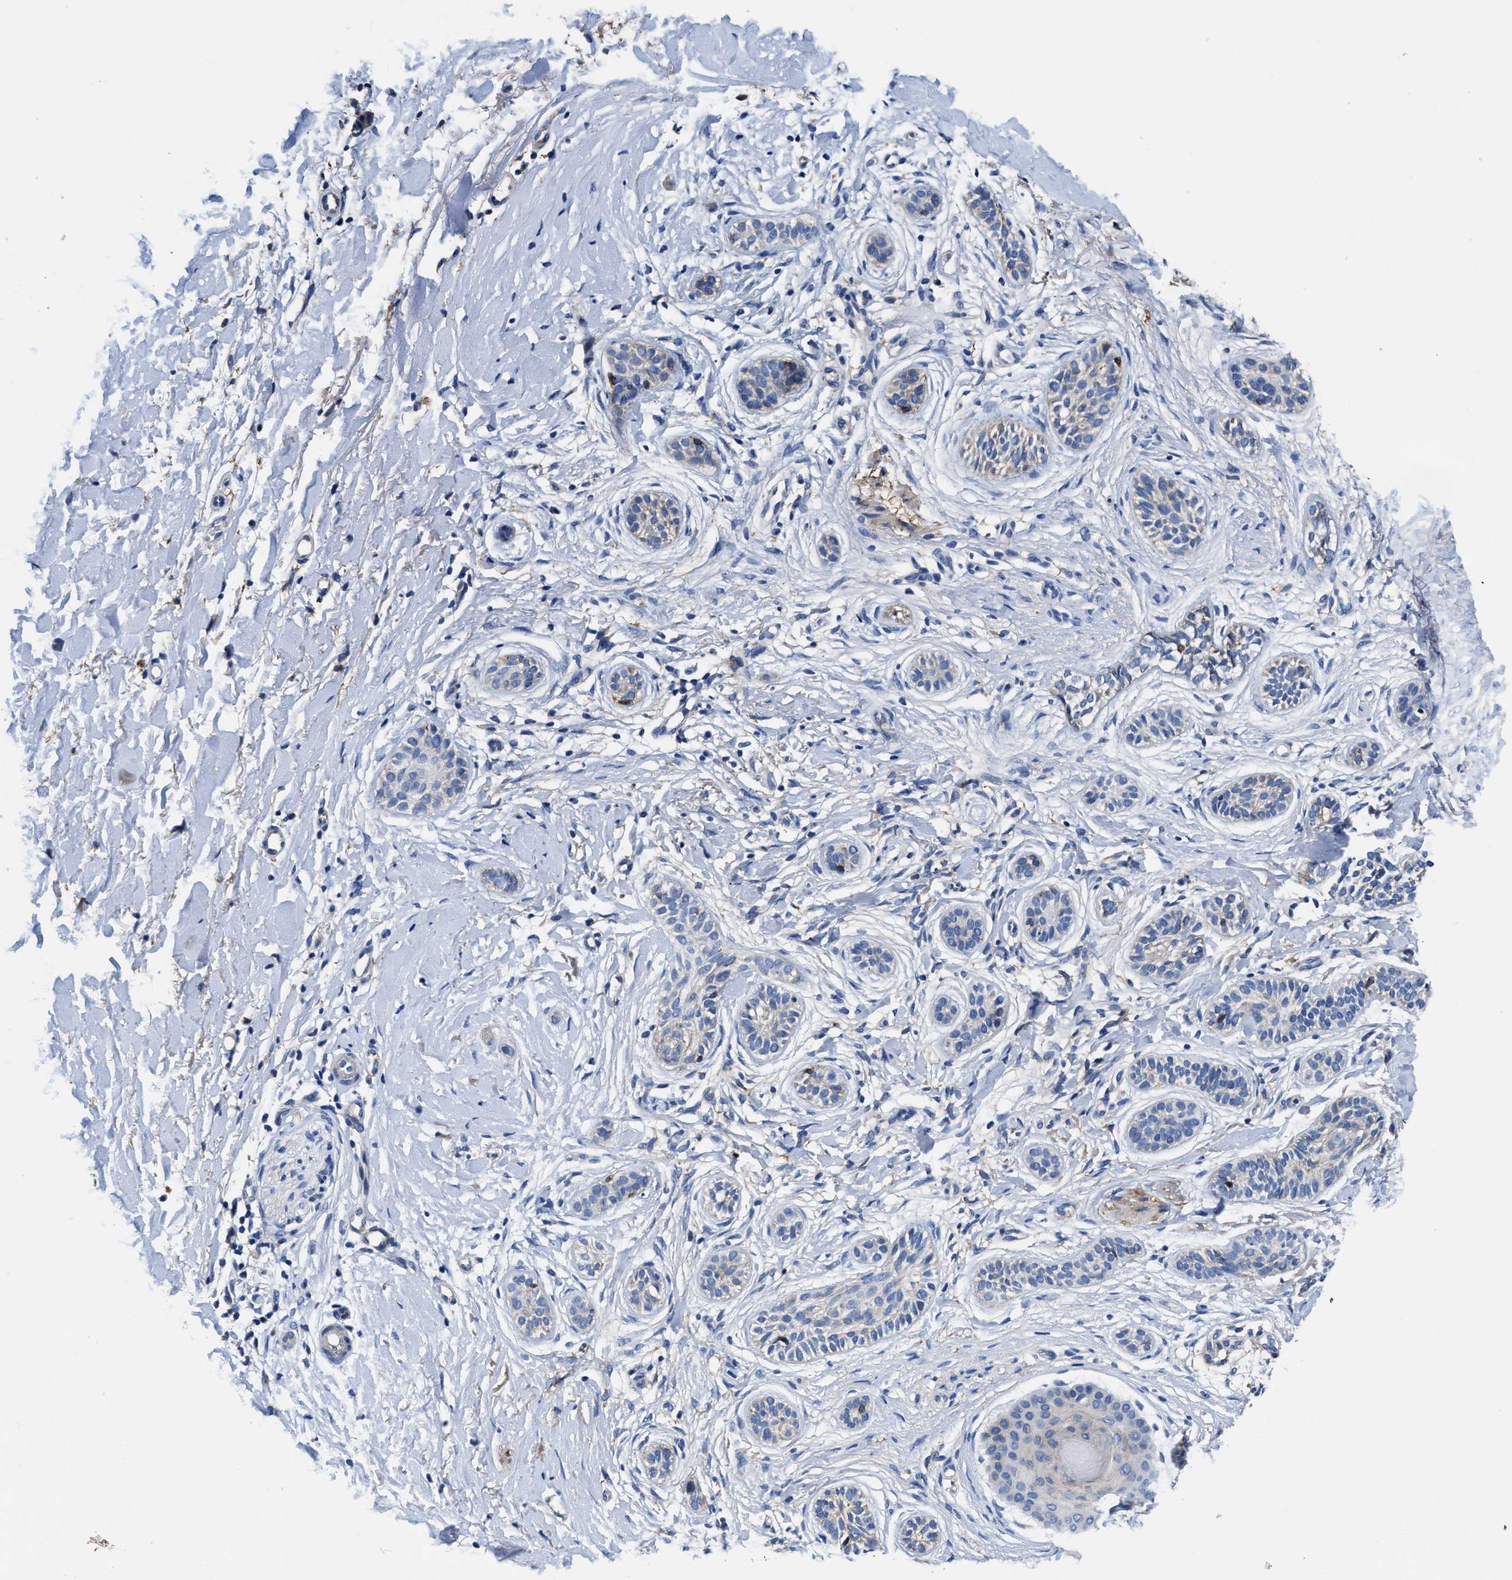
{"staining": {"intensity": "negative", "quantity": "none", "location": "none"}, "tissue": "skin cancer", "cell_type": "Tumor cells", "image_type": "cancer", "snomed": [{"axis": "morphology", "description": "Normal tissue, NOS"}, {"axis": "morphology", "description": "Basal cell carcinoma"}, {"axis": "topography", "description": "Skin"}], "caption": "A histopathology image of skin basal cell carcinoma stained for a protein demonstrates no brown staining in tumor cells.", "gene": "TMEM30A", "patient": {"sex": "male", "age": 63}}